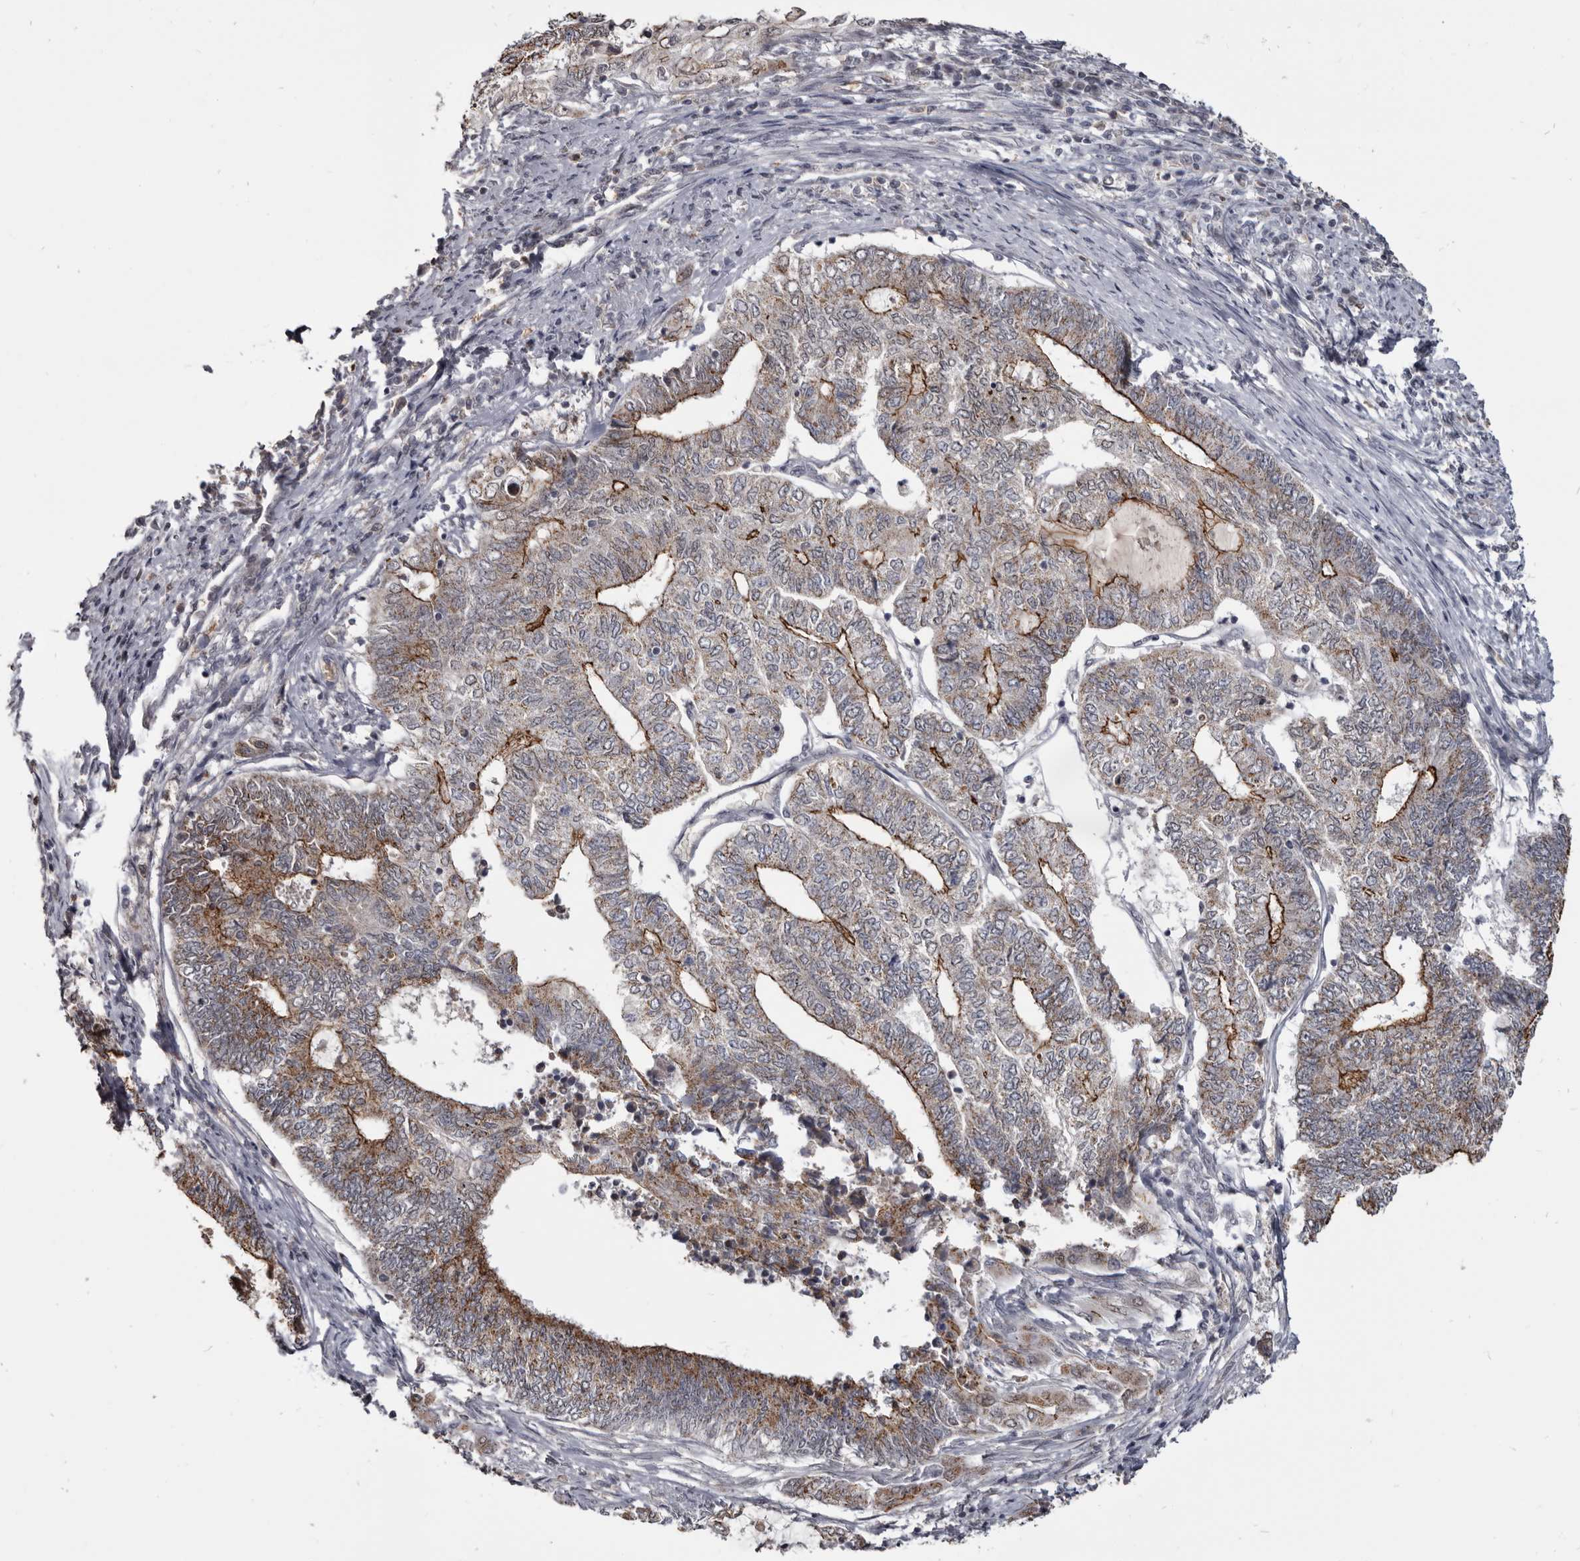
{"staining": {"intensity": "moderate", "quantity": ">75%", "location": "cytoplasmic/membranous"}, "tissue": "endometrial cancer", "cell_type": "Tumor cells", "image_type": "cancer", "snomed": [{"axis": "morphology", "description": "Adenocarcinoma, NOS"}, {"axis": "topography", "description": "Uterus"}, {"axis": "topography", "description": "Endometrium"}], "caption": "Immunohistochemistry of human adenocarcinoma (endometrial) reveals medium levels of moderate cytoplasmic/membranous staining in approximately >75% of tumor cells.", "gene": "CGN", "patient": {"sex": "female", "age": 70}}